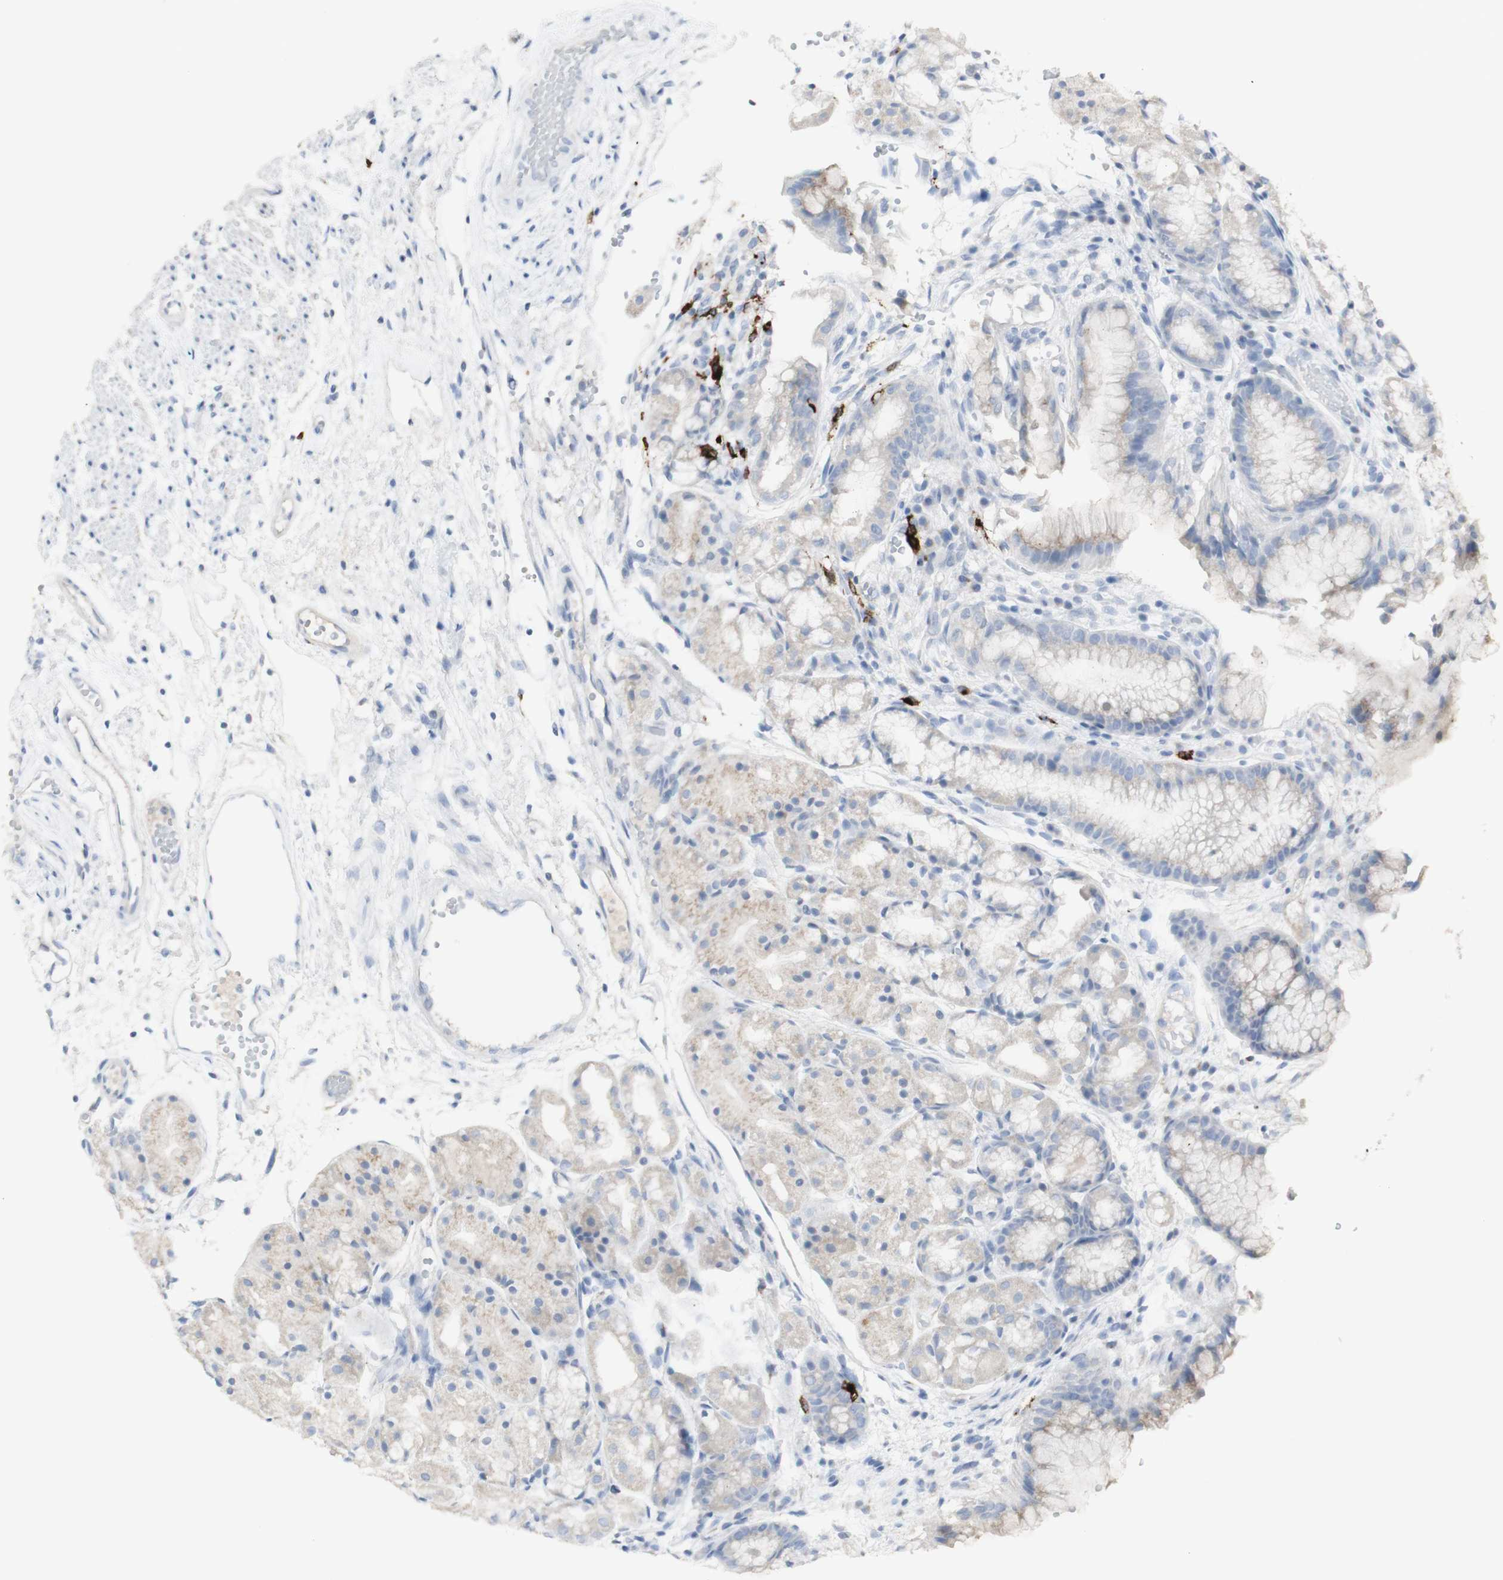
{"staining": {"intensity": "negative", "quantity": "none", "location": "none"}, "tissue": "stomach", "cell_type": "Glandular cells", "image_type": "normal", "snomed": [{"axis": "morphology", "description": "Normal tissue, NOS"}, {"axis": "topography", "description": "Stomach, upper"}], "caption": "Glandular cells are negative for brown protein staining in unremarkable stomach.", "gene": "CD207", "patient": {"sex": "male", "age": 72}}